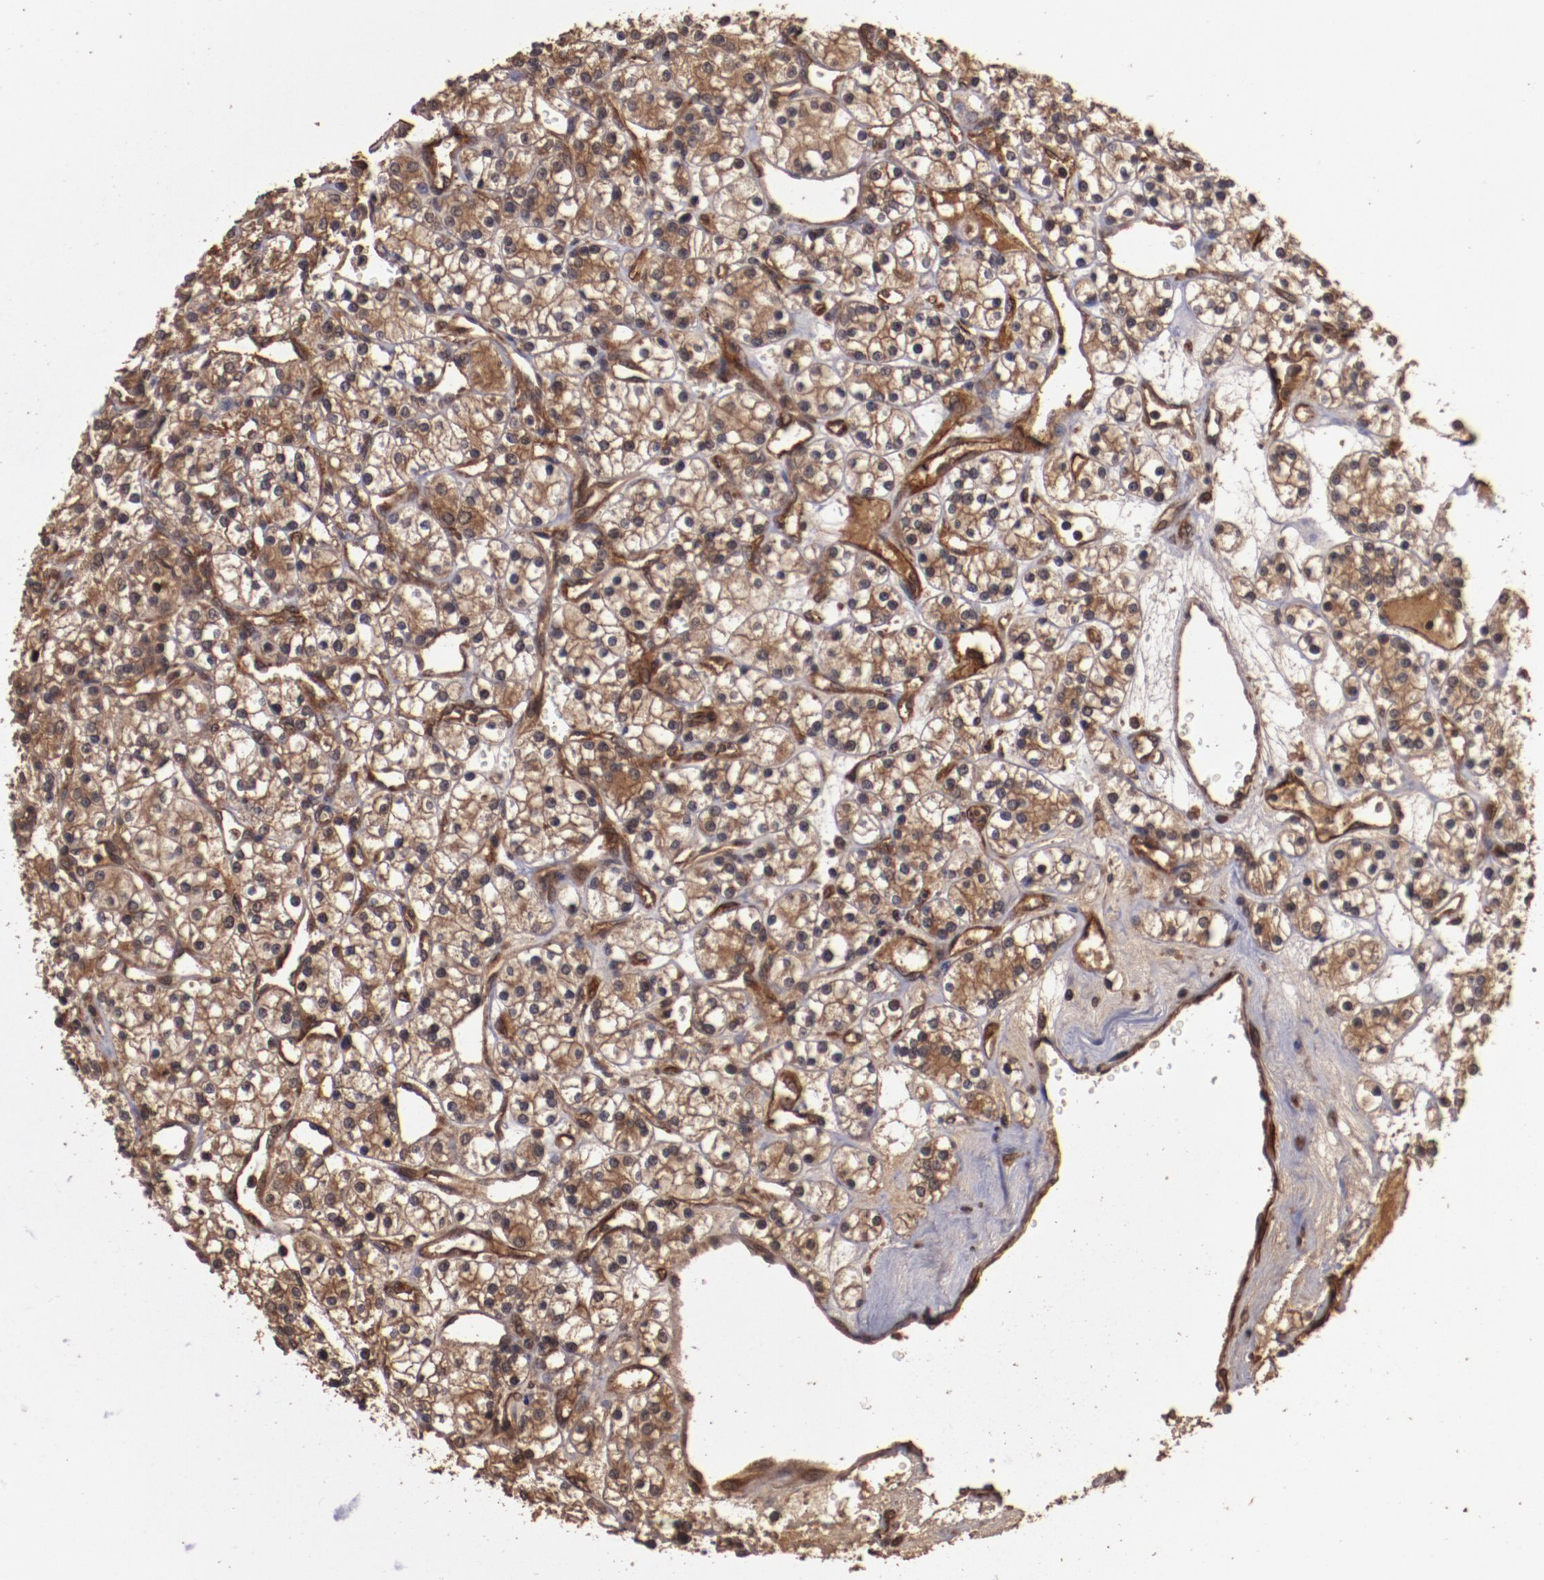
{"staining": {"intensity": "moderate", "quantity": ">75%", "location": "cytoplasmic/membranous"}, "tissue": "renal cancer", "cell_type": "Tumor cells", "image_type": "cancer", "snomed": [{"axis": "morphology", "description": "Adenocarcinoma, NOS"}, {"axis": "topography", "description": "Kidney"}], "caption": "Renal adenocarcinoma tissue demonstrates moderate cytoplasmic/membranous expression in approximately >75% of tumor cells, visualized by immunohistochemistry. (Brightfield microscopy of DAB IHC at high magnification).", "gene": "TXNDC16", "patient": {"sex": "female", "age": 62}}